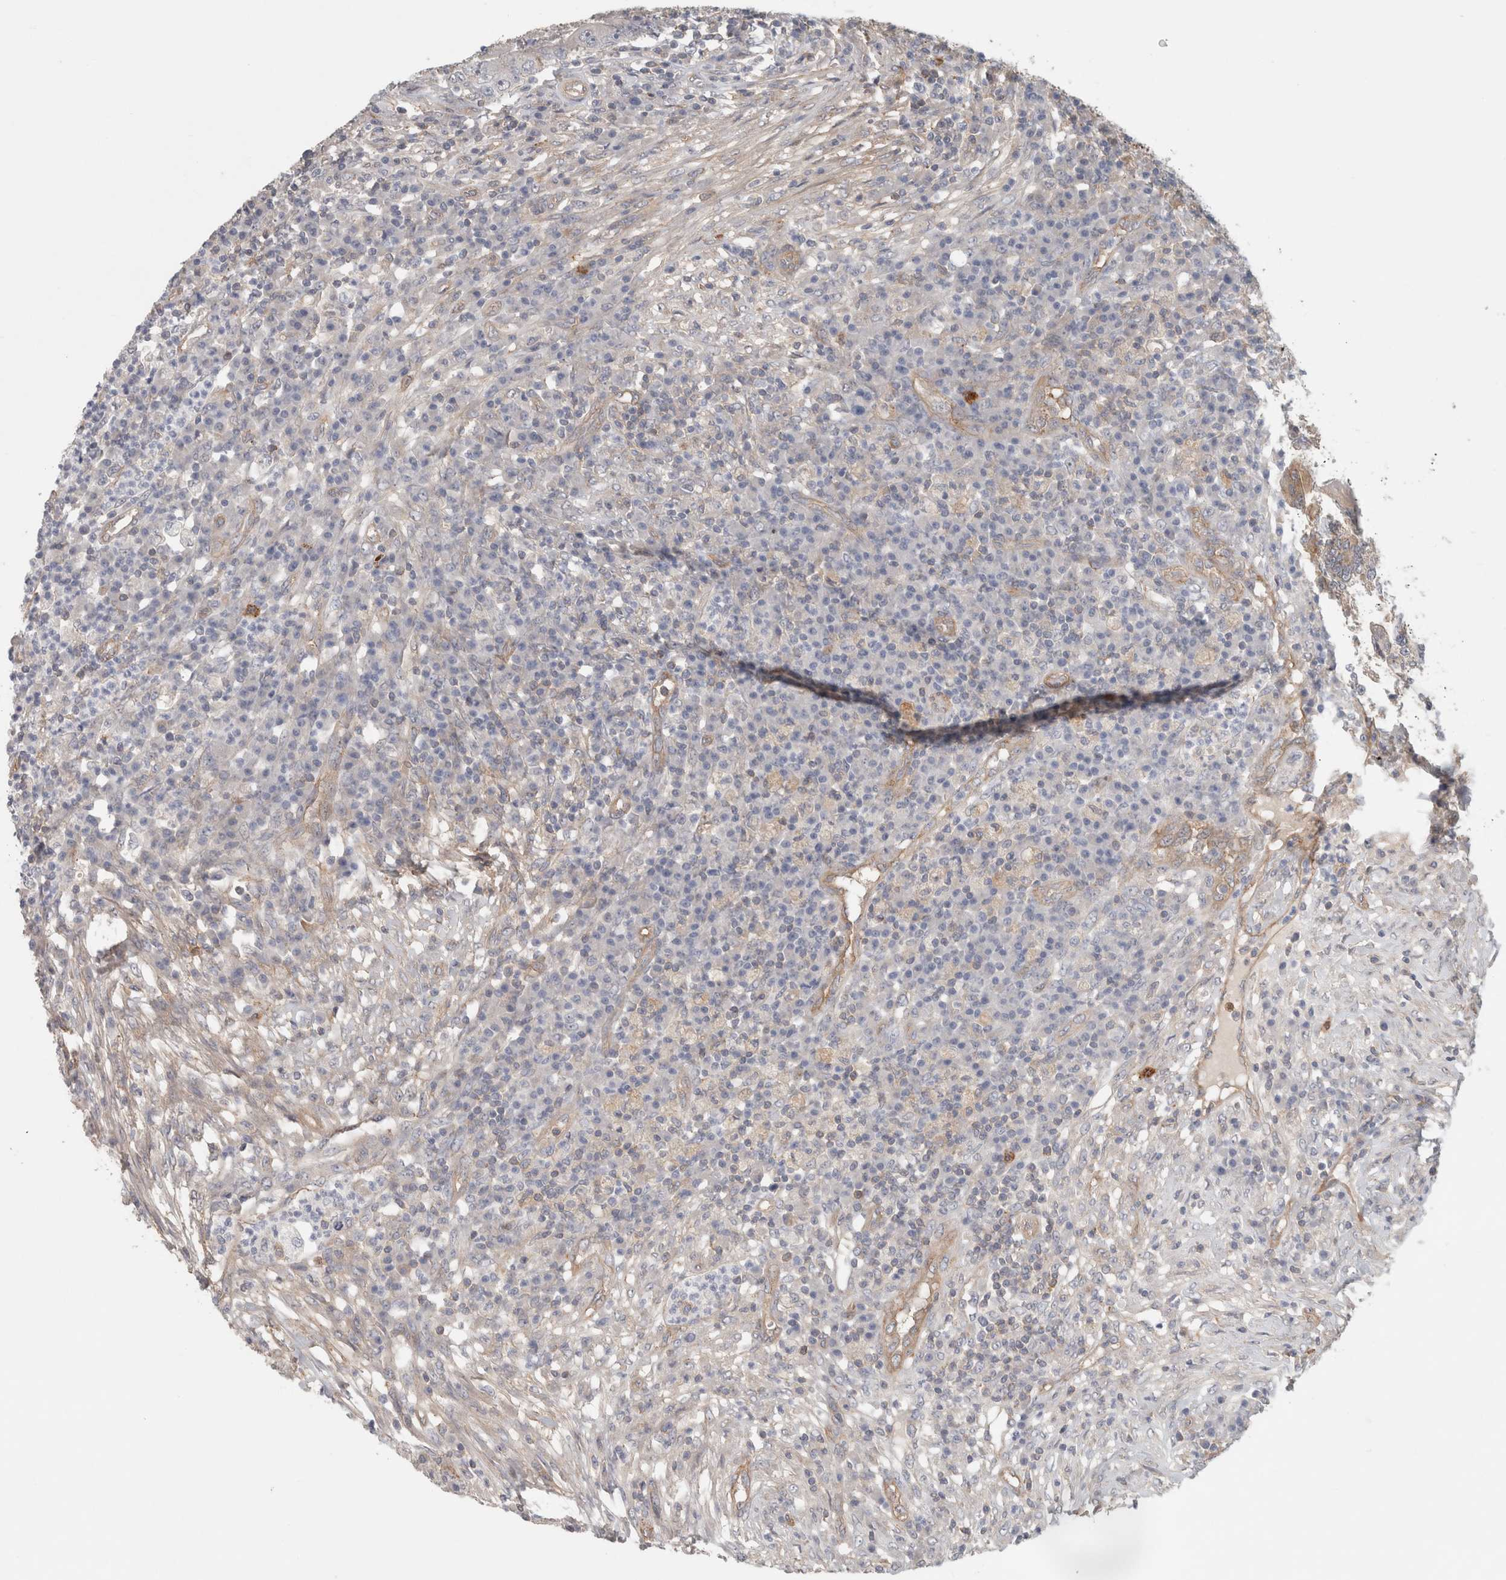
{"staining": {"intensity": "negative", "quantity": "none", "location": "none"}, "tissue": "colorectal cancer", "cell_type": "Tumor cells", "image_type": "cancer", "snomed": [{"axis": "morphology", "description": "Adenocarcinoma, NOS"}, {"axis": "topography", "description": "Colon"}], "caption": "This is an immunohistochemistry image of human colorectal cancer (adenocarcinoma). There is no positivity in tumor cells.", "gene": "RASAL2", "patient": {"sex": "male", "age": 83}}